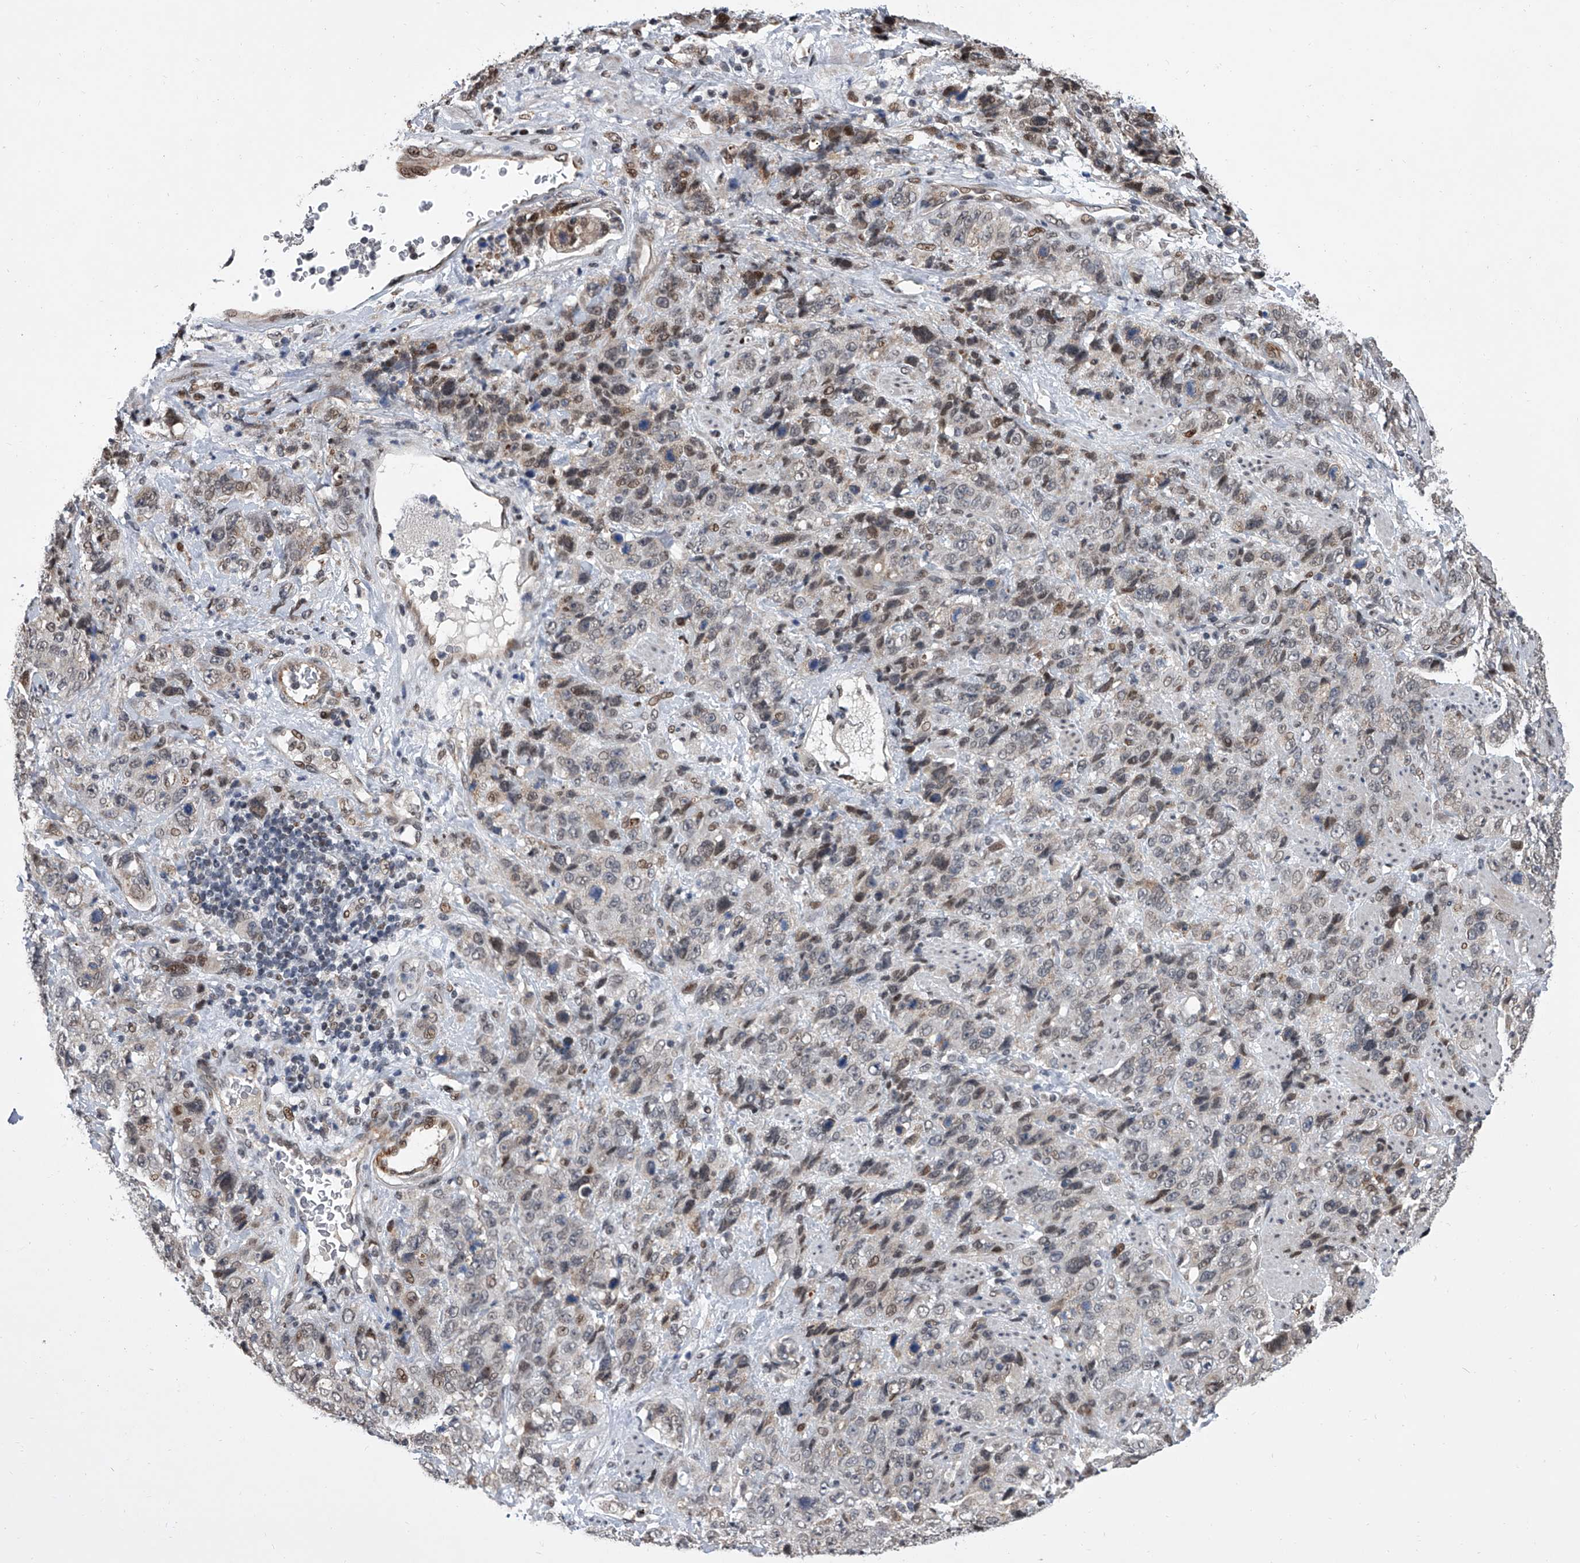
{"staining": {"intensity": "moderate", "quantity": "<25%", "location": "cytoplasmic/membranous,nuclear"}, "tissue": "stomach cancer", "cell_type": "Tumor cells", "image_type": "cancer", "snomed": [{"axis": "morphology", "description": "Adenocarcinoma, NOS"}, {"axis": "topography", "description": "Stomach"}], "caption": "A micrograph of human stomach cancer (adenocarcinoma) stained for a protein shows moderate cytoplasmic/membranous and nuclear brown staining in tumor cells.", "gene": "ZNF426", "patient": {"sex": "male", "age": 48}}